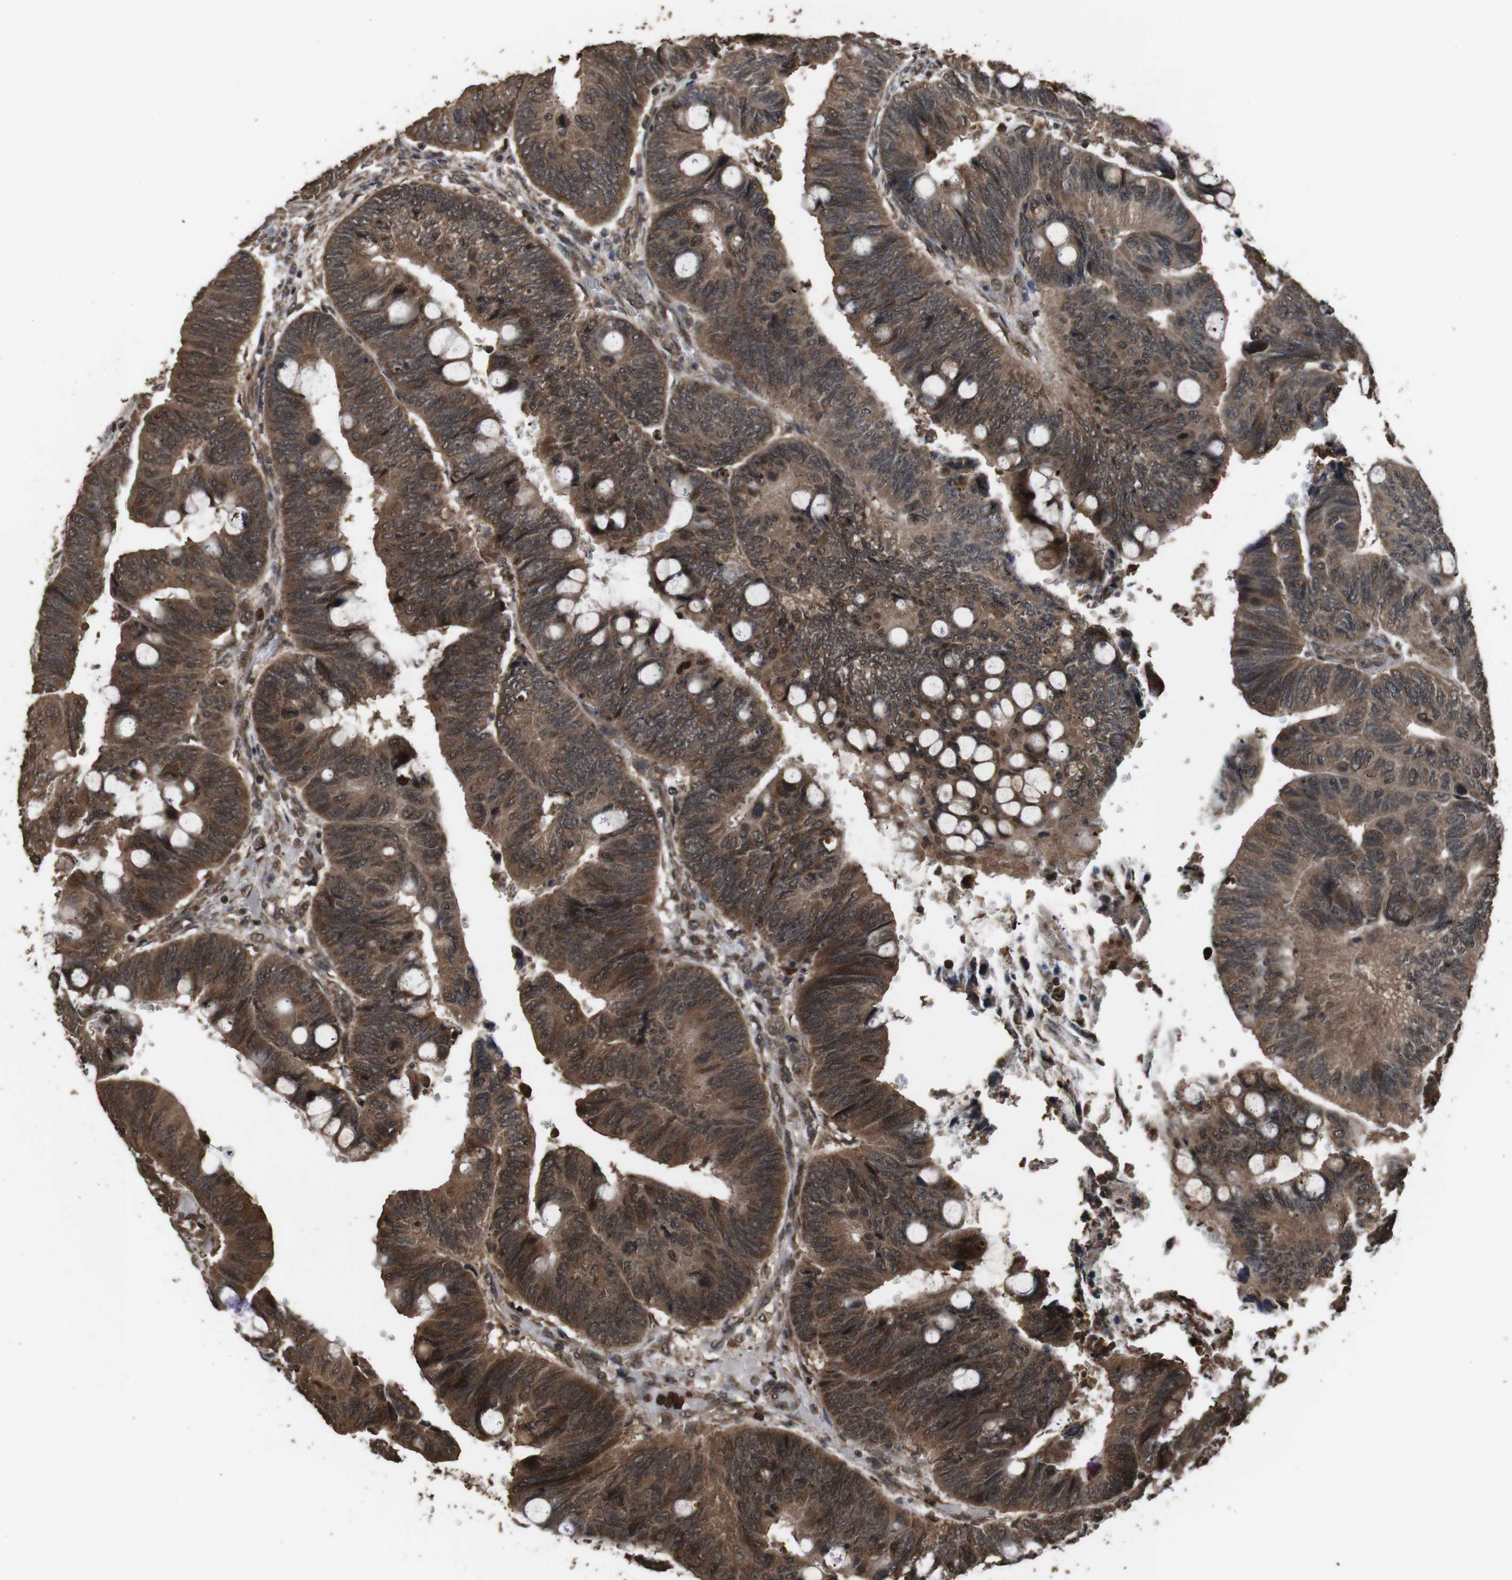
{"staining": {"intensity": "strong", "quantity": ">75%", "location": "cytoplasmic/membranous"}, "tissue": "colorectal cancer", "cell_type": "Tumor cells", "image_type": "cancer", "snomed": [{"axis": "morphology", "description": "Normal tissue, NOS"}, {"axis": "morphology", "description": "Adenocarcinoma, NOS"}, {"axis": "topography", "description": "Rectum"}, {"axis": "topography", "description": "Peripheral nerve tissue"}], "caption": "Immunohistochemical staining of colorectal cancer (adenocarcinoma) displays high levels of strong cytoplasmic/membranous protein expression in approximately >75% of tumor cells.", "gene": "RRAS2", "patient": {"sex": "male", "age": 92}}